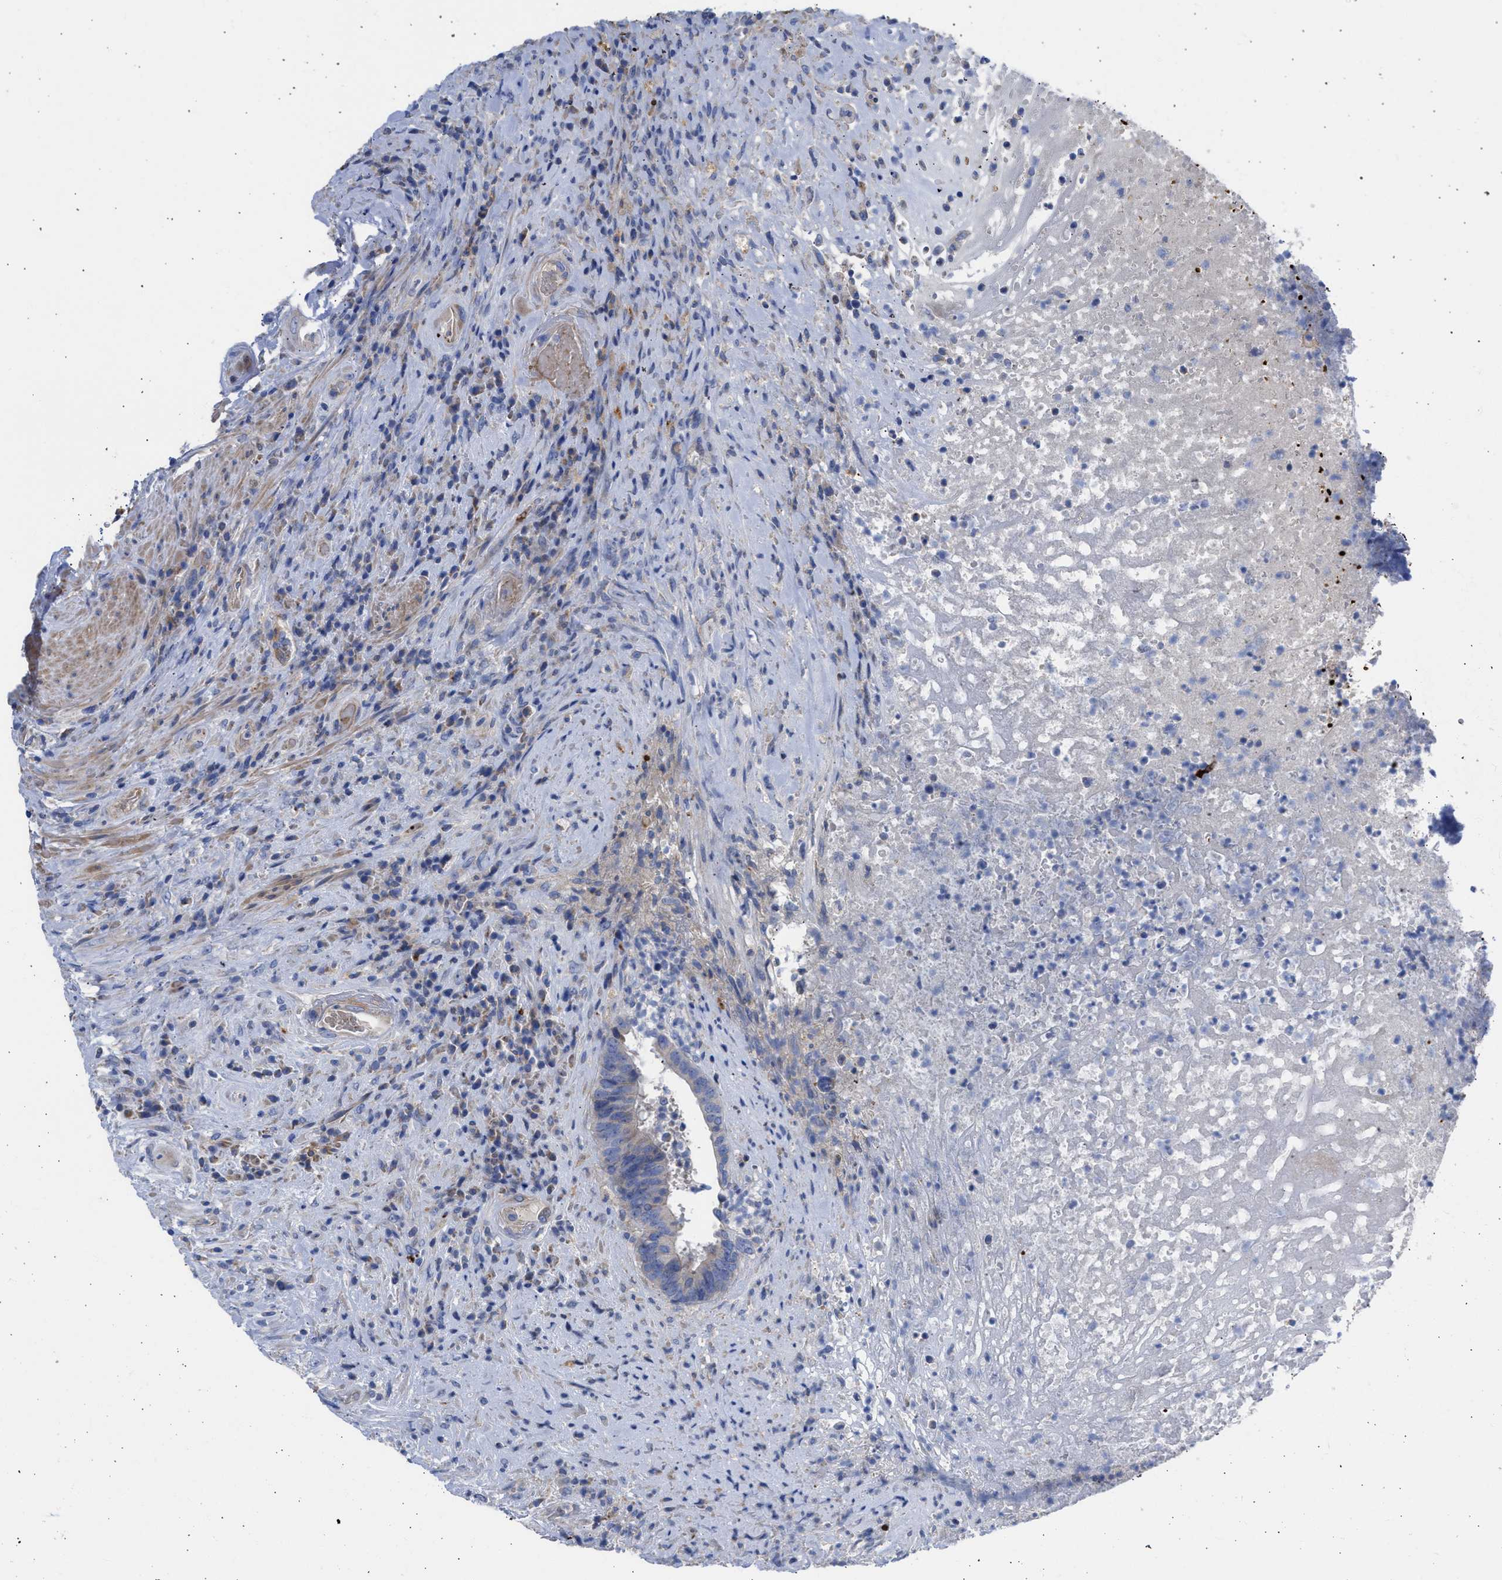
{"staining": {"intensity": "weak", "quantity": "<25%", "location": "cytoplasmic/membranous"}, "tissue": "colorectal cancer", "cell_type": "Tumor cells", "image_type": "cancer", "snomed": [{"axis": "morphology", "description": "Adenocarcinoma, NOS"}, {"axis": "topography", "description": "Rectum"}], "caption": "A high-resolution image shows immunohistochemistry (IHC) staining of colorectal adenocarcinoma, which displays no significant positivity in tumor cells.", "gene": "BTG3", "patient": {"sex": "male", "age": 72}}